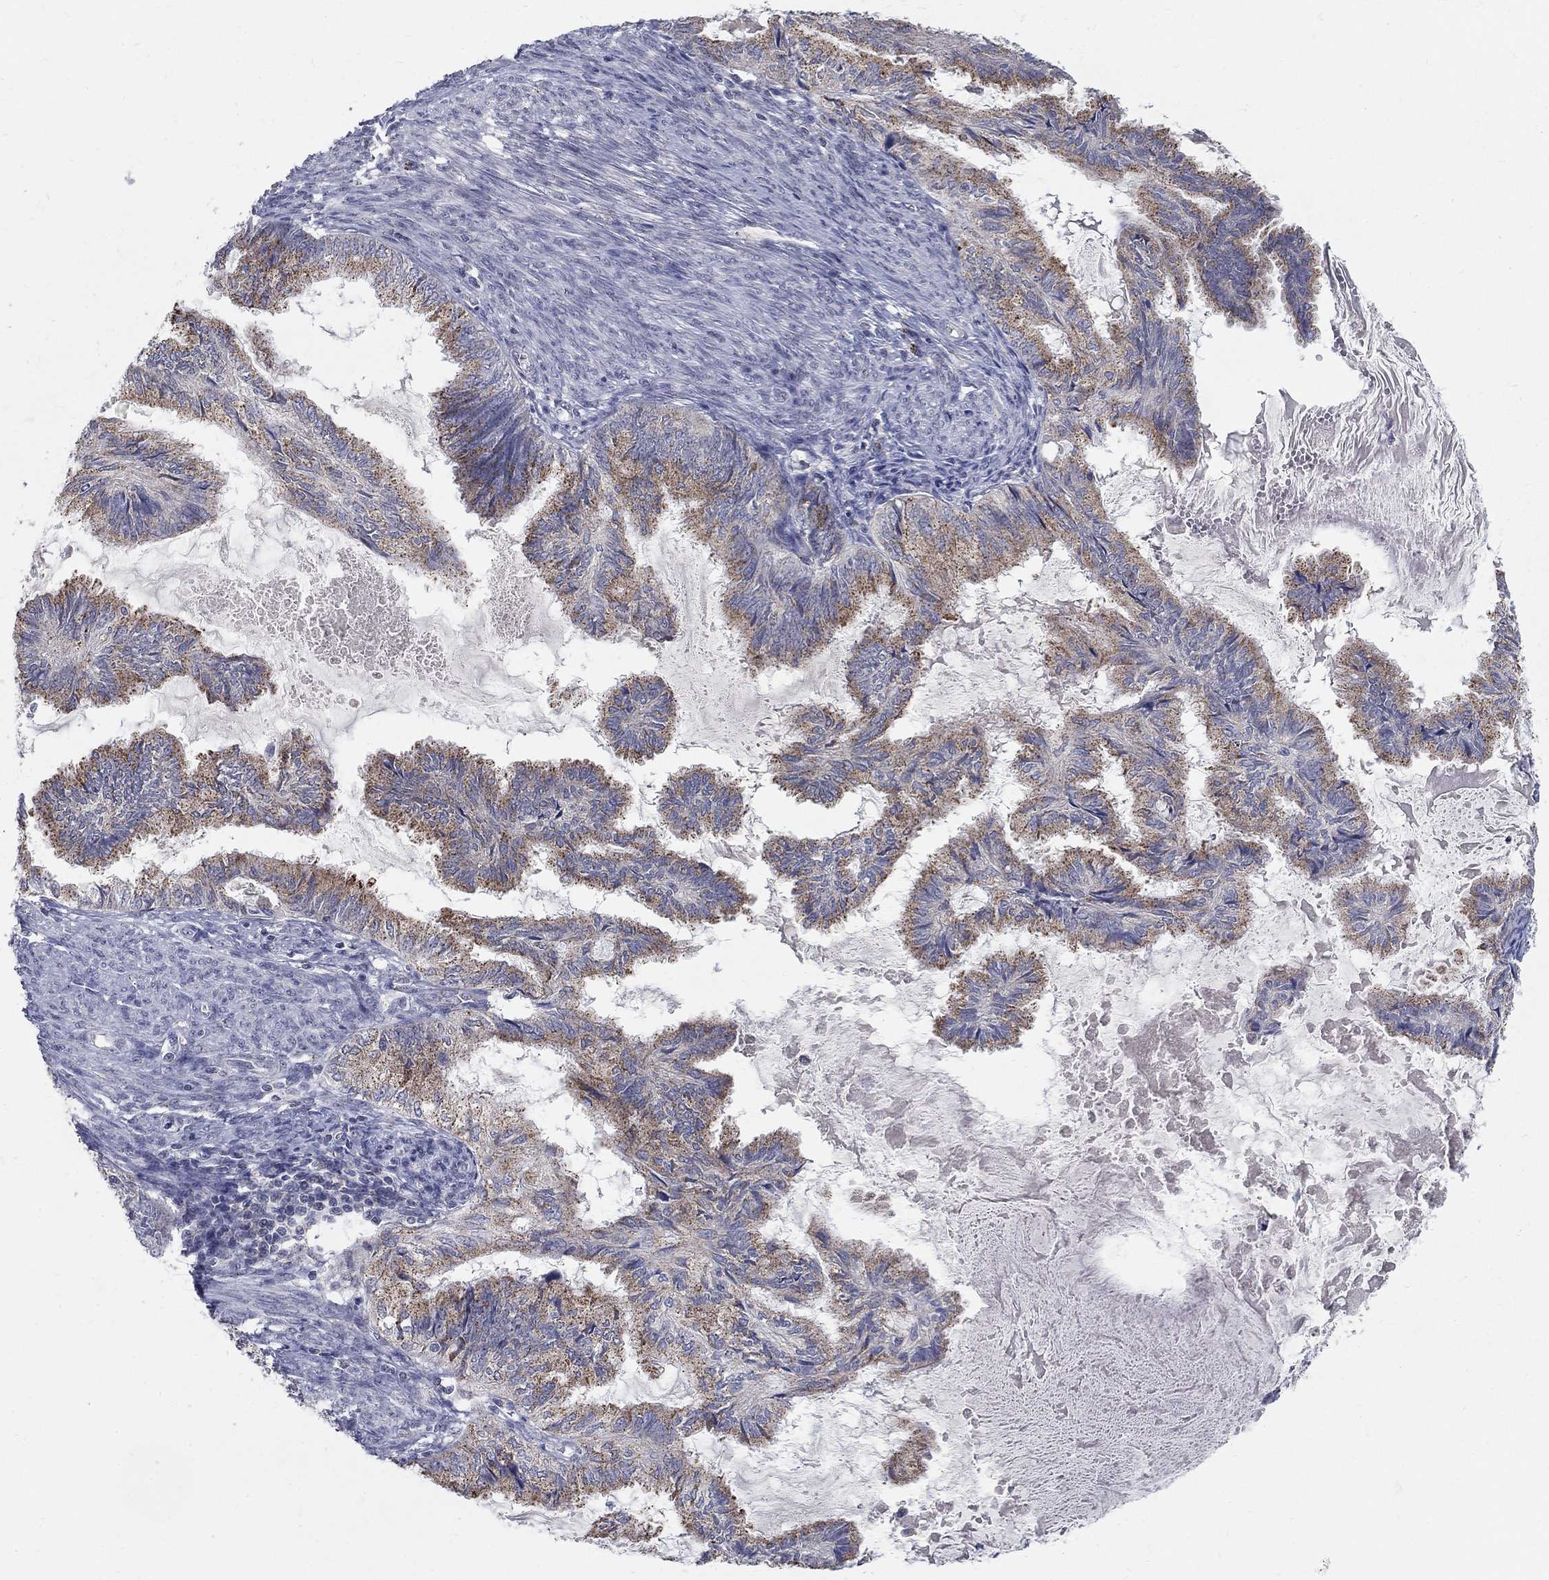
{"staining": {"intensity": "moderate", "quantity": "25%-75%", "location": "cytoplasmic/membranous"}, "tissue": "endometrial cancer", "cell_type": "Tumor cells", "image_type": "cancer", "snomed": [{"axis": "morphology", "description": "Adenocarcinoma, NOS"}, {"axis": "topography", "description": "Endometrium"}], "caption": "A medium amount of moderate cytoplasmic/membranous expression is appreciated in about 25%-75% of tumor cells in endometrial cancer tissue.", "gene": "PANK3", "patient": {"sex": "female", "age": 86}}